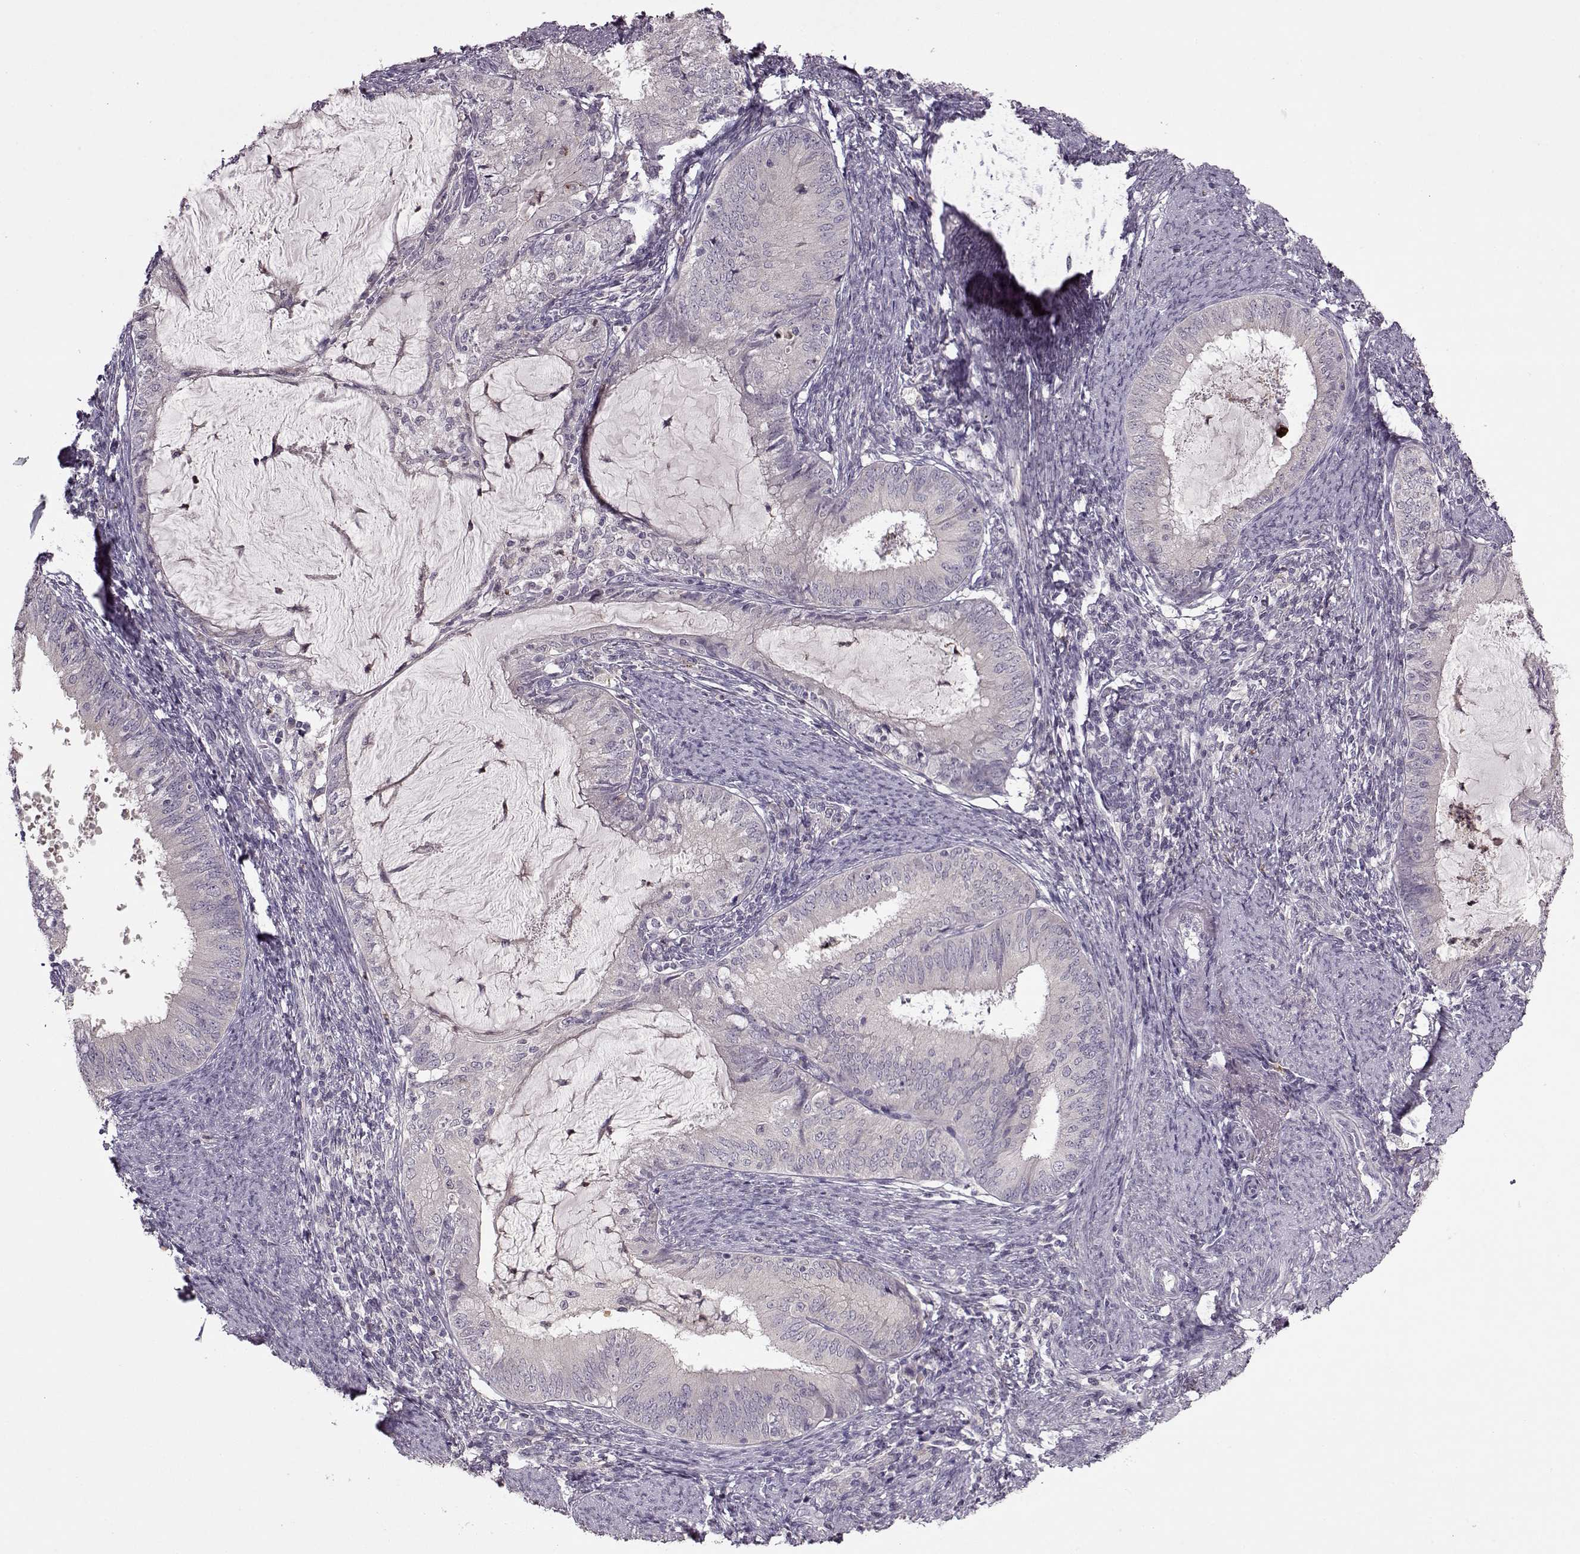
{"staining": {"intensity": "negative", "quantity": "none", "location": "none"}, "tissue": "endometrial cancer", "cell_type": "Tumor cells", "image_type": "cancer", "snomed": [{"axis": "morphology", "description": "Adenocarcinoma, NOS"}, {"axis": "topography", "description": "Endometrium"}], "caption": "Endometrial adenocarcinoma stained for a protein using immunohistochemistry (IHC) reveals no positivity tumor cells.", "gene": "ACOT11", "patient": {"sex": "female", "age": 57}}